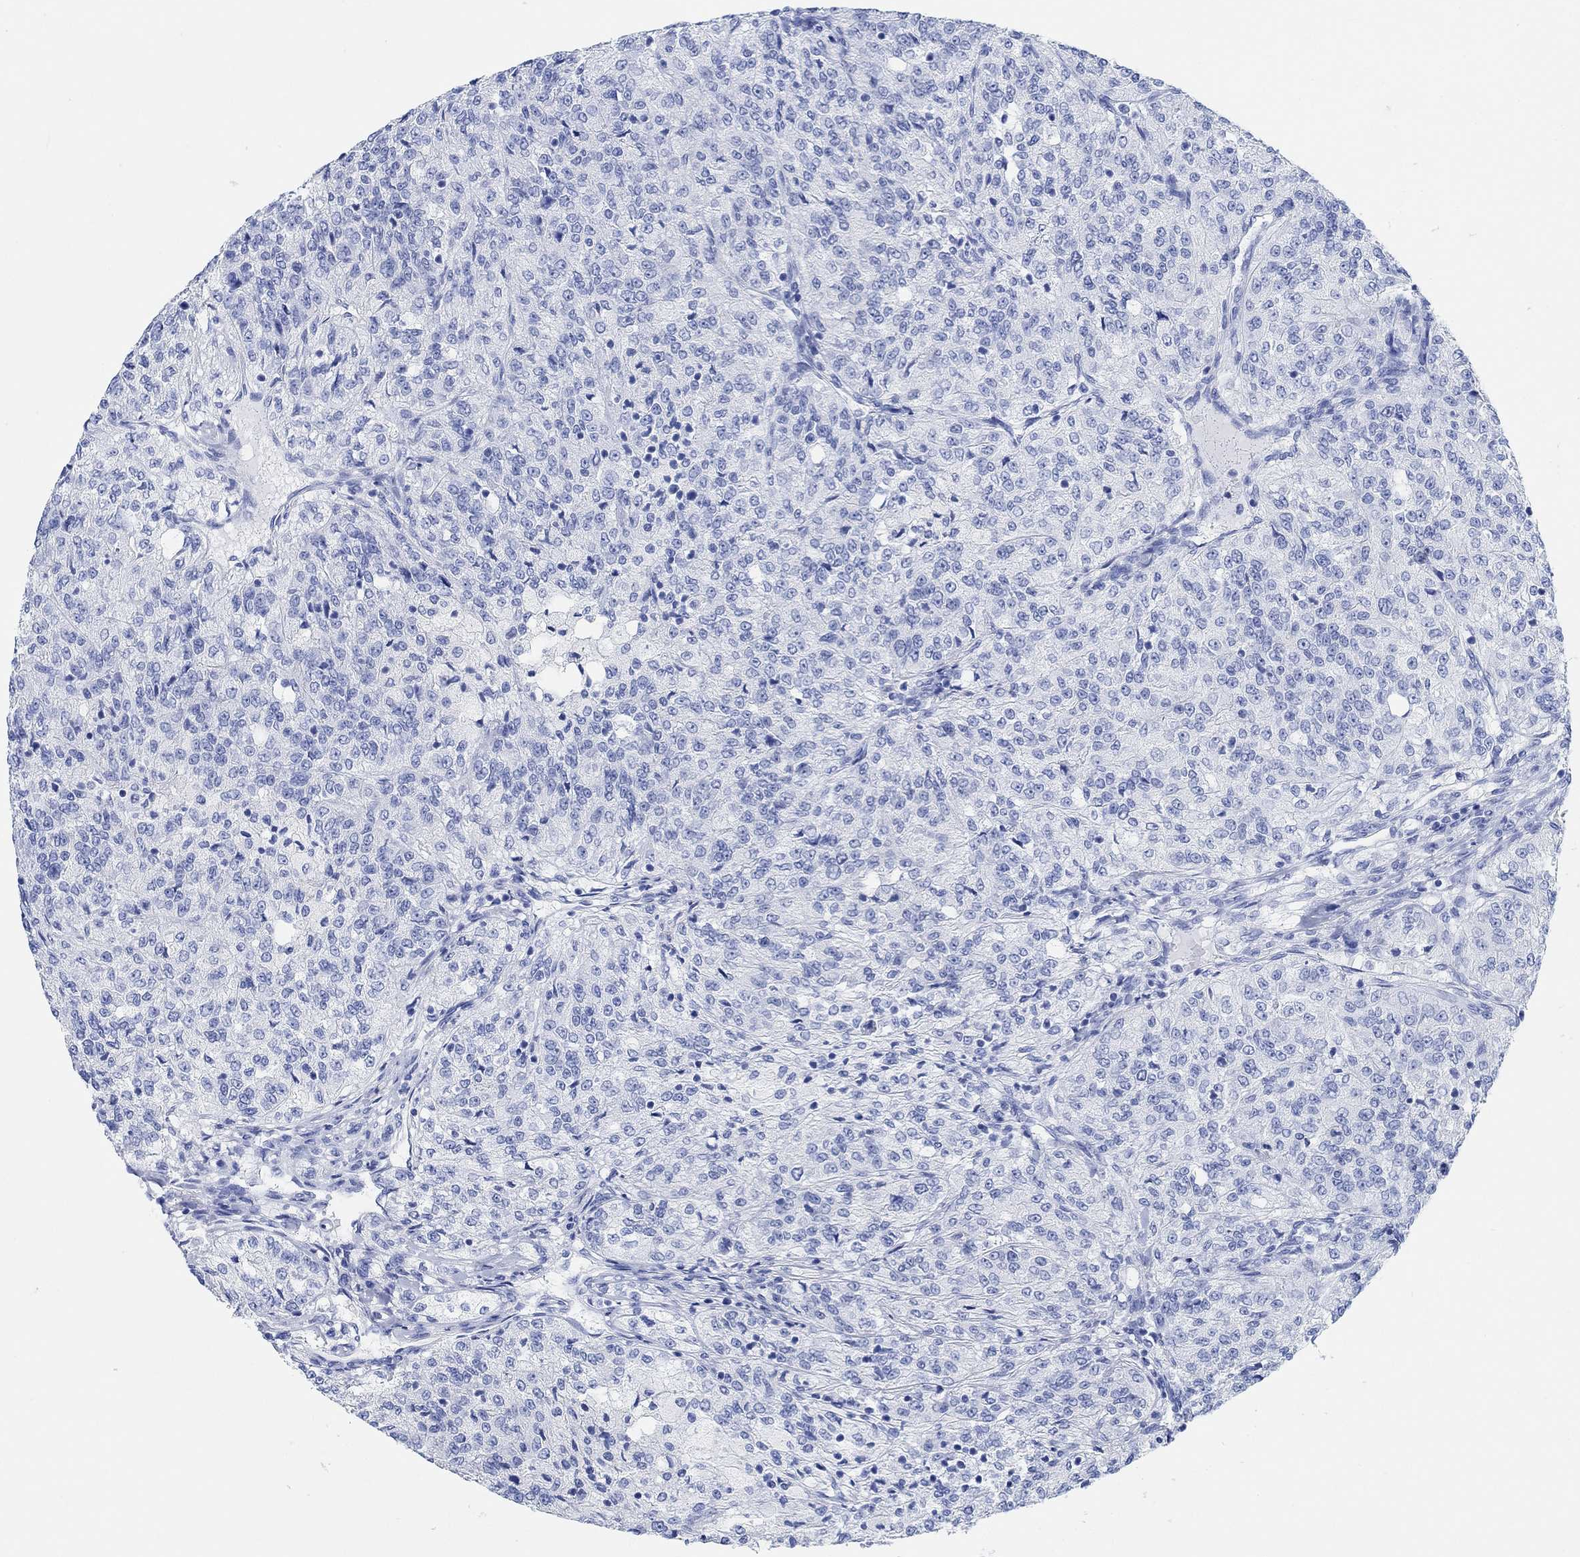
{"staining": {"intensity": "negative", "quantity": "none", "location": "none"}, "tissue": "renal cancer", "cell_type": "Tumor cells", "image_type": "cancer", "snomed": [{"axis": "morphology", "description": "Adenocarcinoma, NOS"}, {"axis": "topography", "description": "Kidney"}], "caption": "This histopathology image is of renal adenocarcinoma stained with IHC to label a protein in brown with the nuclei are counter-stained blue. There is no expression in tumor cells.", "gene": "ANKRD33", "patient": {"sex": "female", "age": 63}}